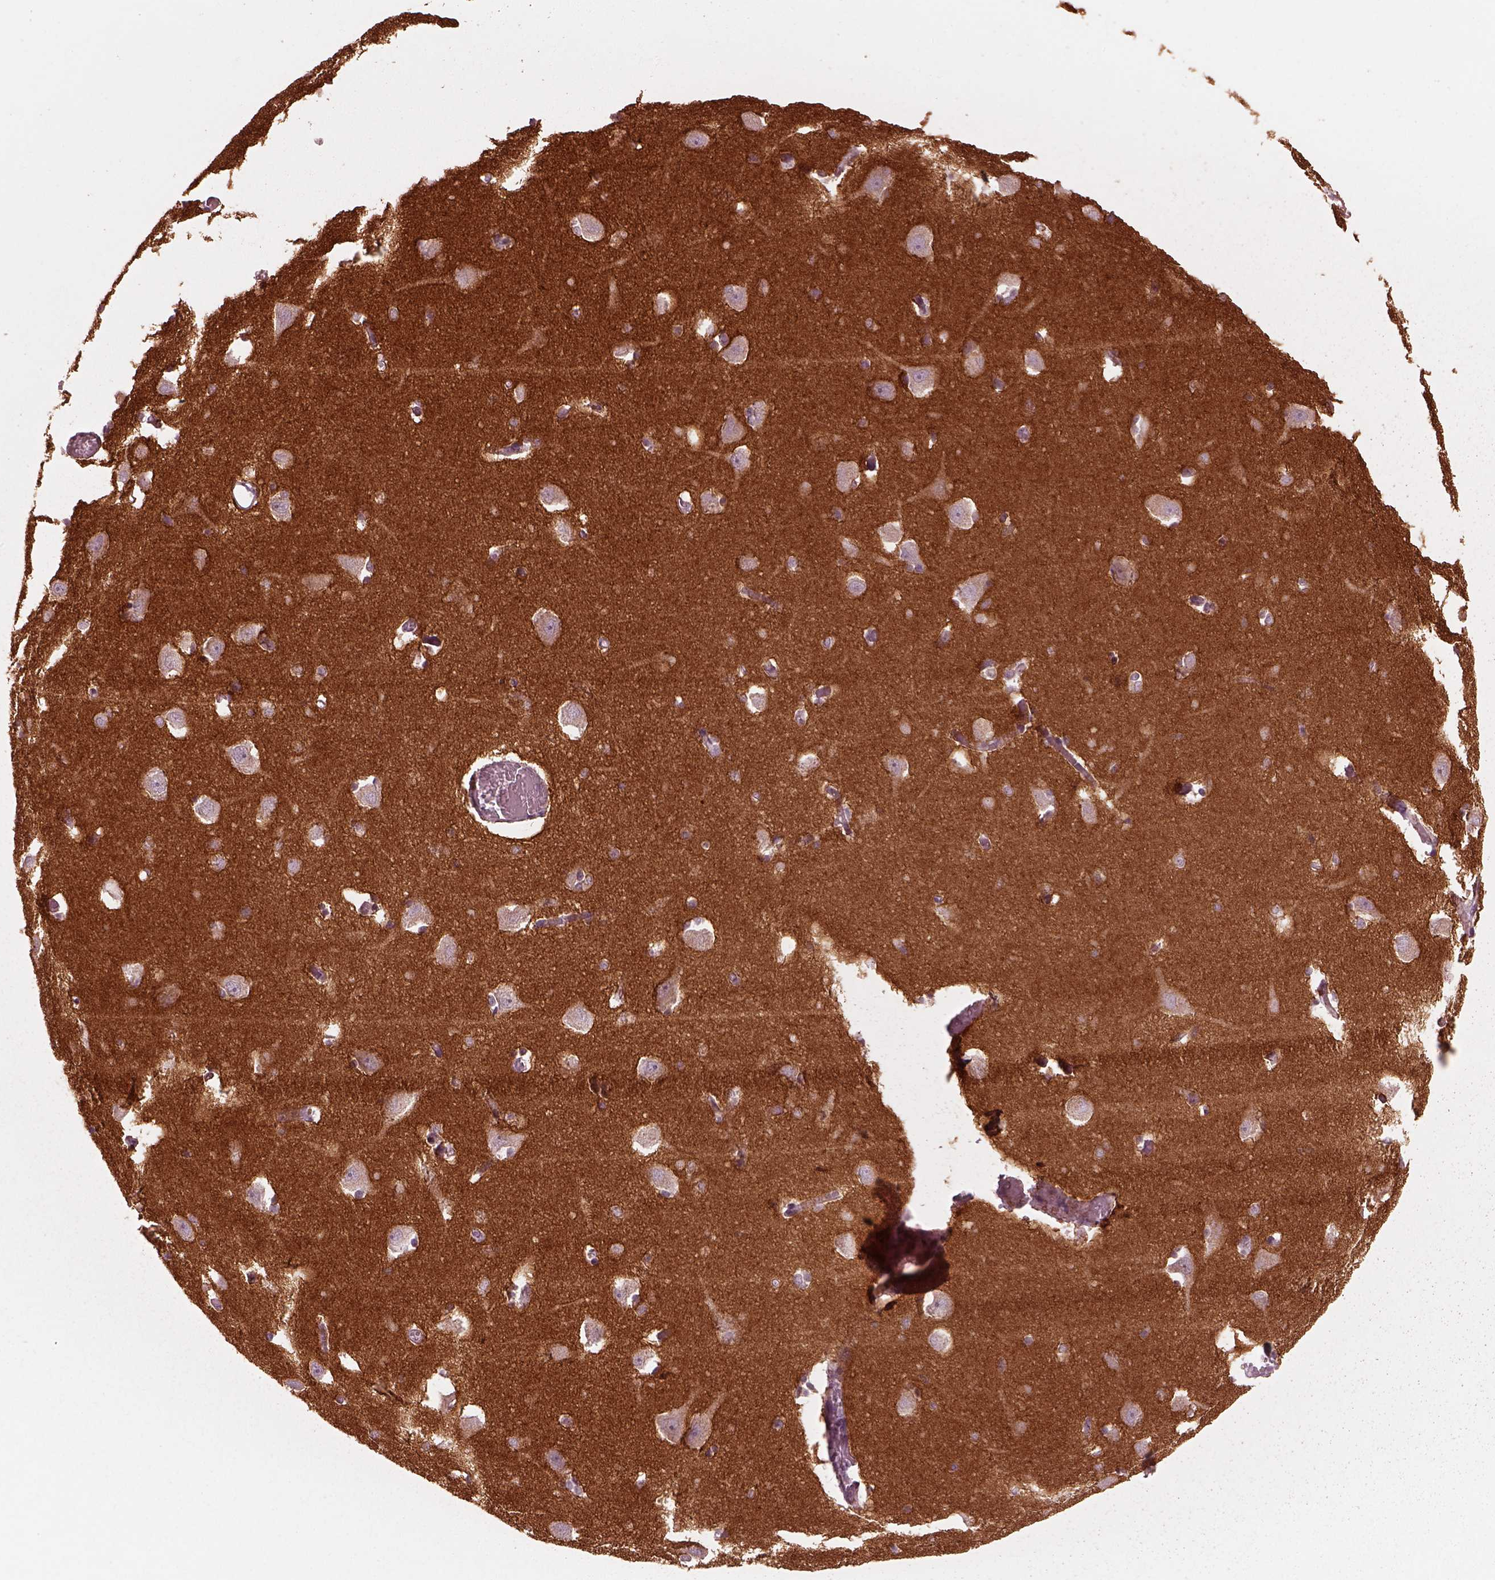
{"staining": {"intensity": "negative", "quantity": "none", "location": "none"}, "tissue": "caudate", "cell_type": "Glial cells", "image_type": "normal", "snomed": [{"axis": "morphology", "description": "Normal tissue, NOS"}, {"axis": "topography", "description": "Lateral ventricle wall"}, {"axis": "topography", "description": "Hippocampus"}], "caption": "Immunohistochemical staining of unremarkable human caudate exhibits no significant positivity in glial cells.", "gene": "CADM2", "patient": {"sex": "female", "age": 63}}